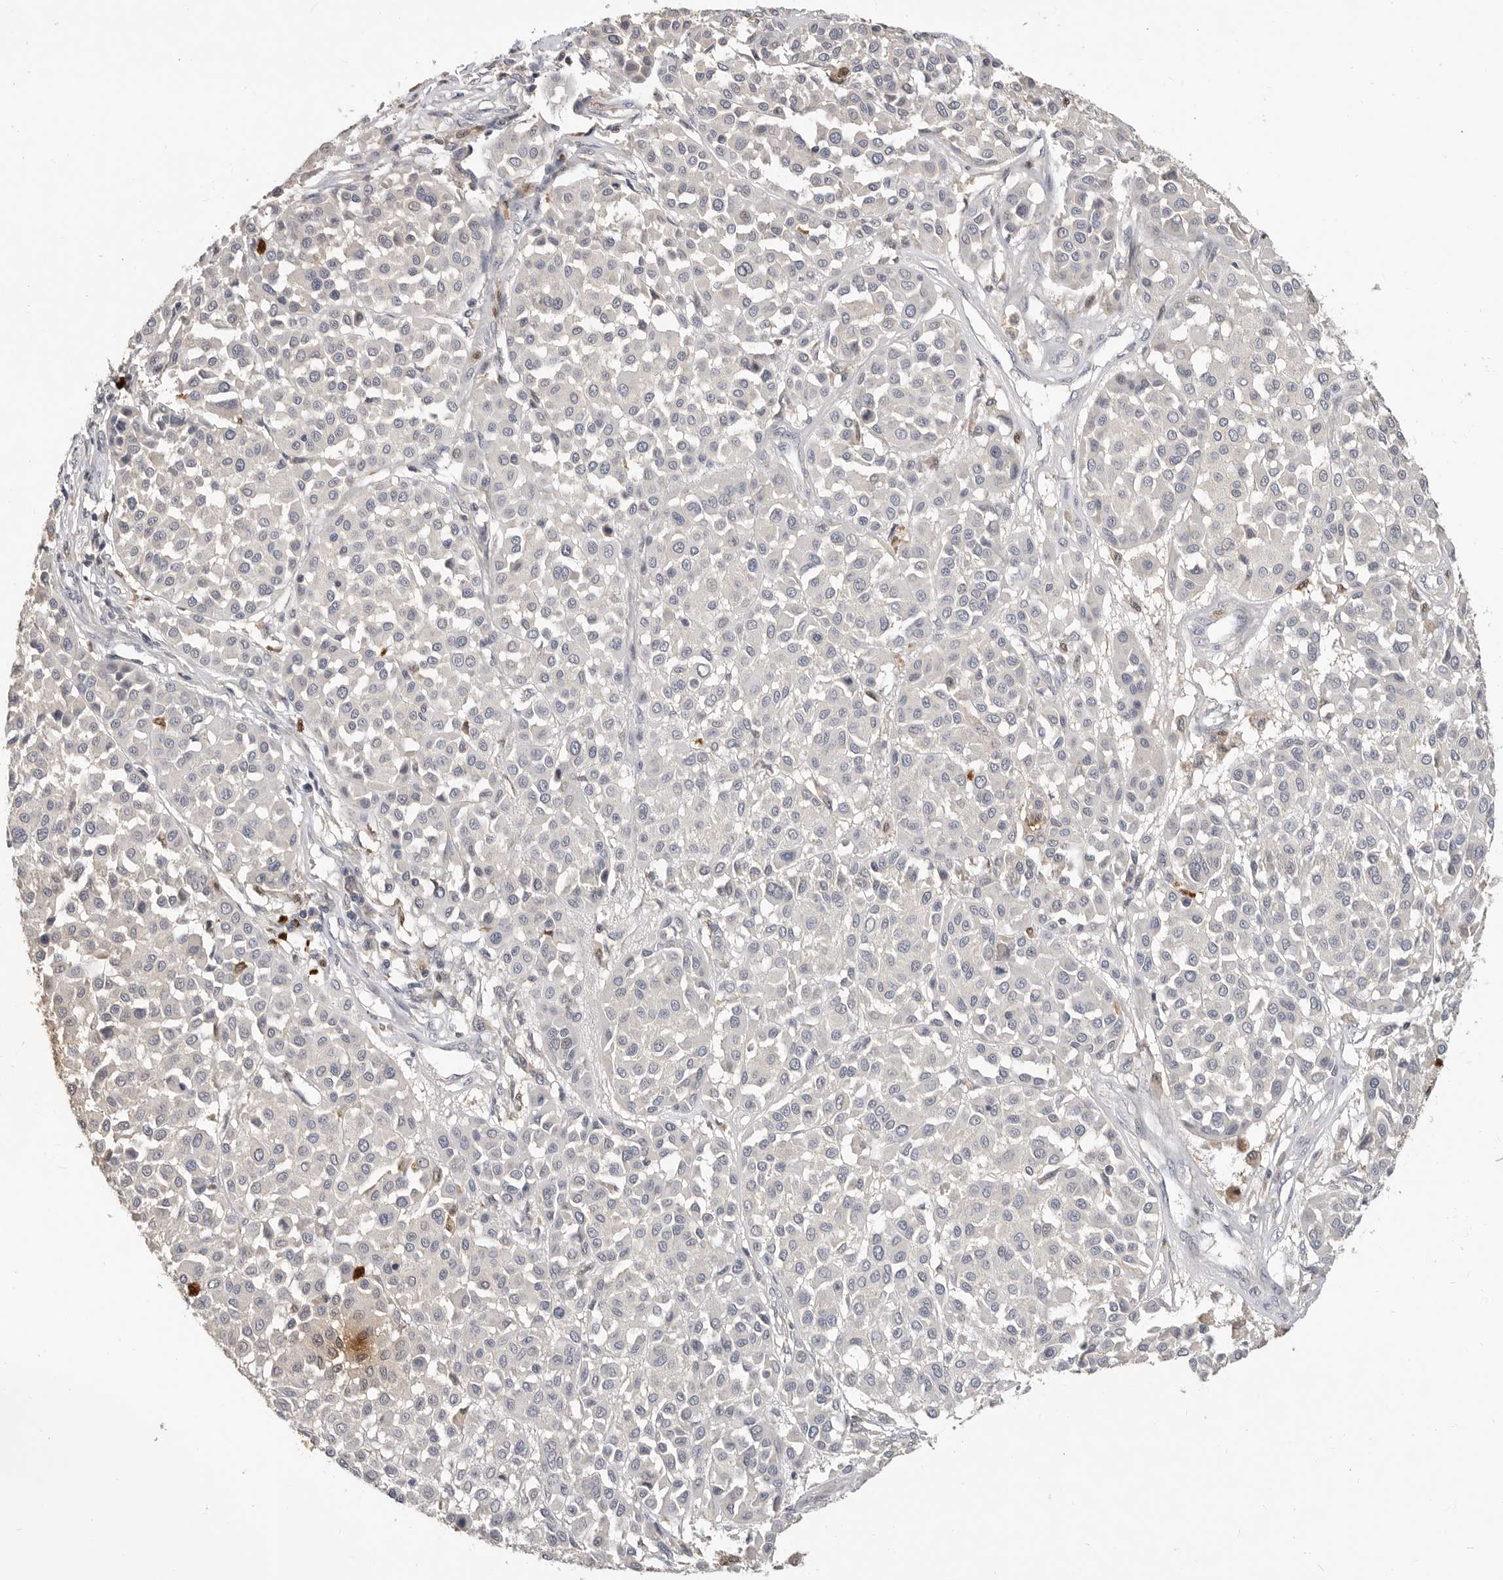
{"staining": {"intensity": "negative", "quantity": "none", "location": "none"}, "tissue": "melanoma", "cell_type": "Tumor cells", "image_type": "cancer", "snomed": [{"axis": "morphology", "description": "Malignant melanoma, Metastatic site"}, {"axis": "topography", "description": "Soft tissue"}], "caption": "Immunohistochemical staining of melanoma exhibits no significant staining in tumor cells.", "gene": "LTBR", "patient": {"sex": "male", "age": 41}}